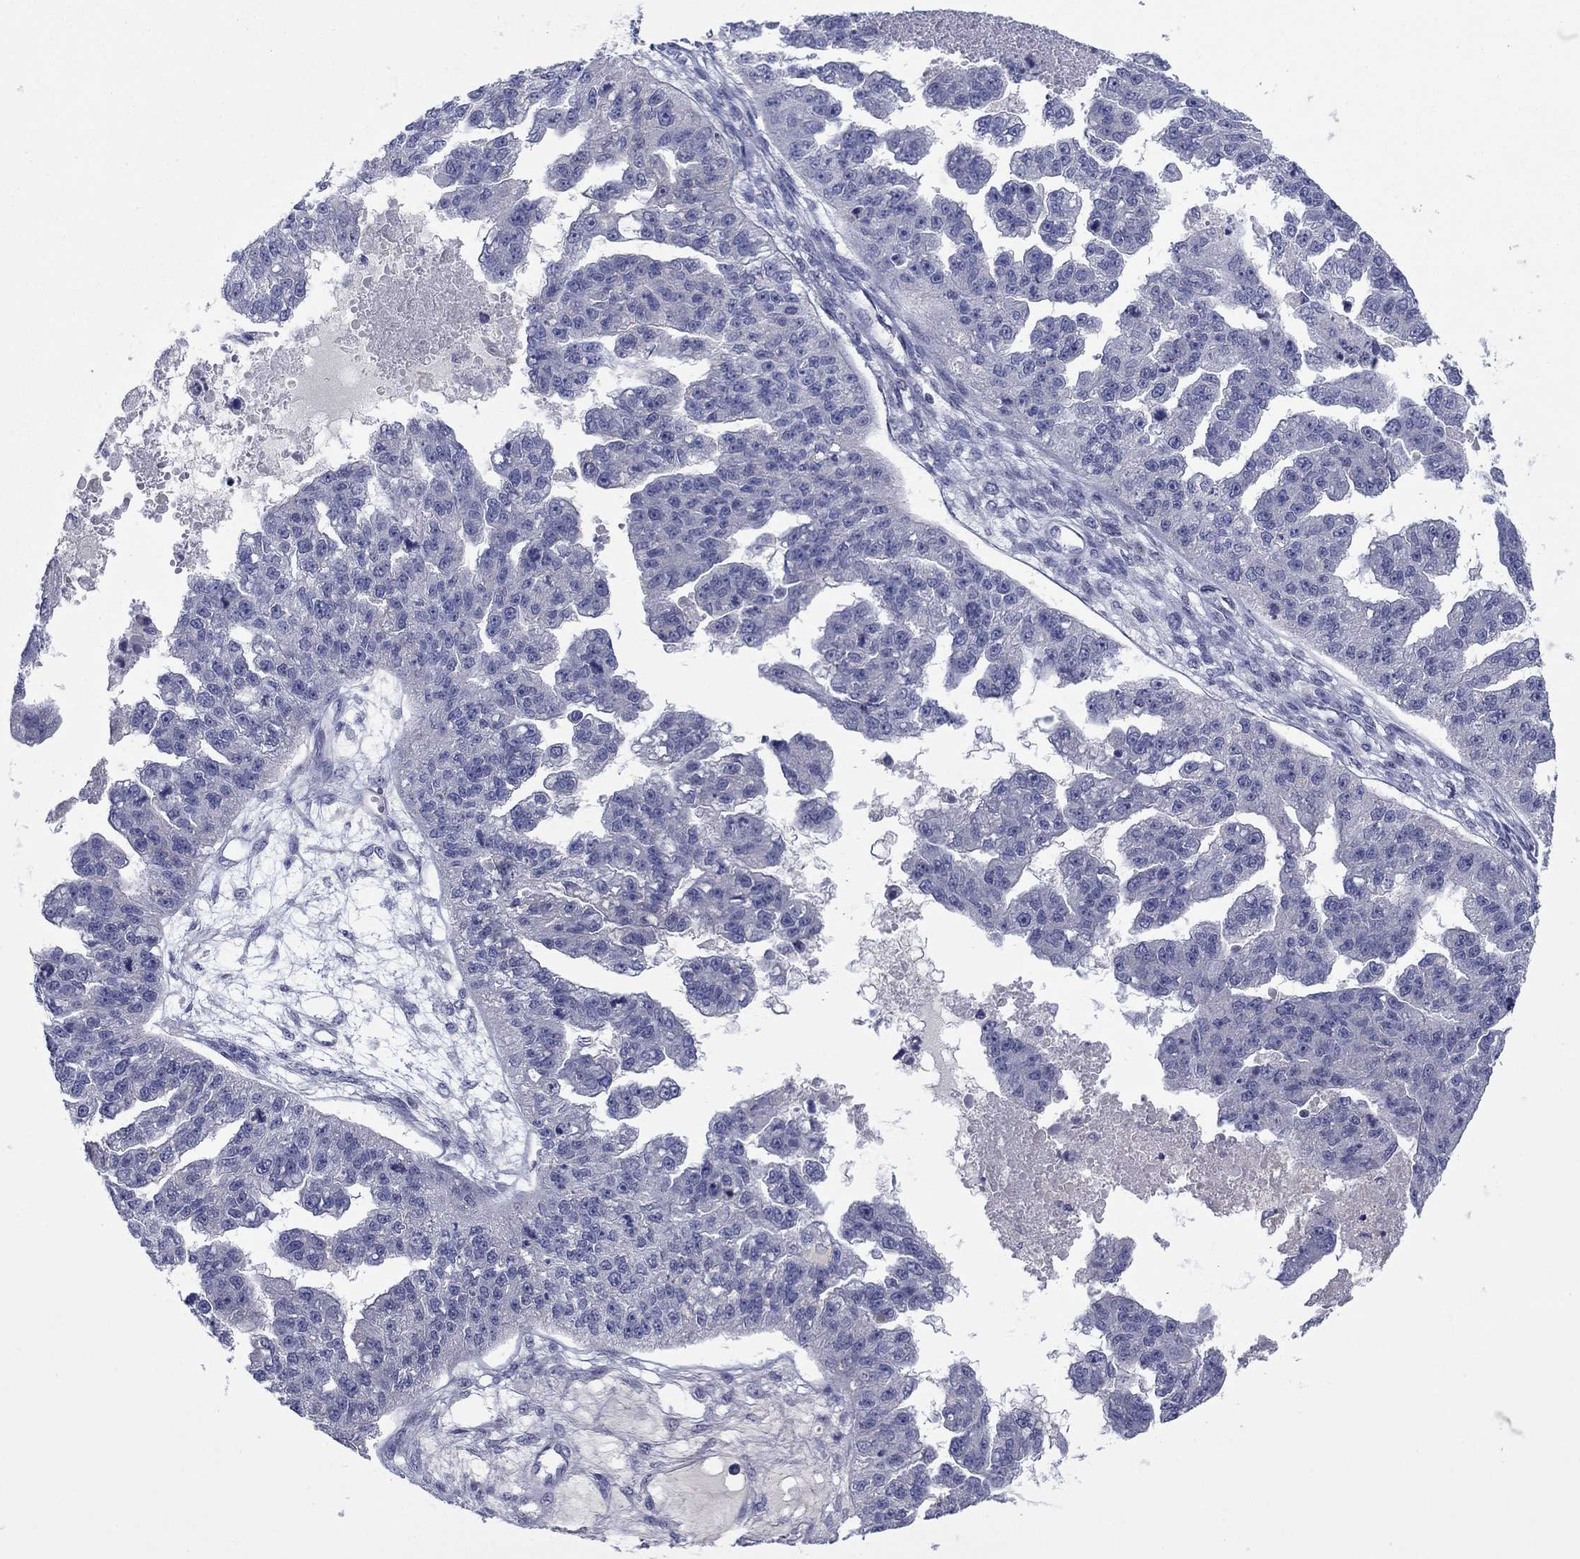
{"staining": {"intensity": "negative", "quantity": "none", "location": "none"}, "tissue": "ovarian cancer", "cell_type": "Tumor cells", "image_type": "cancer", "snomed": [{"axis": "morphology", "description": "Cystadenocarcinoma, serous, NOS"}, {"axis": "topography", "description": "Ovary"}], "caption": "High power microscopy photomicrograph of an IHC image of ovarian cancer, revealing no significant staining in tumor cells.", "gene": "GRHPR", "patient": {"sex": "female", "age": 58}}